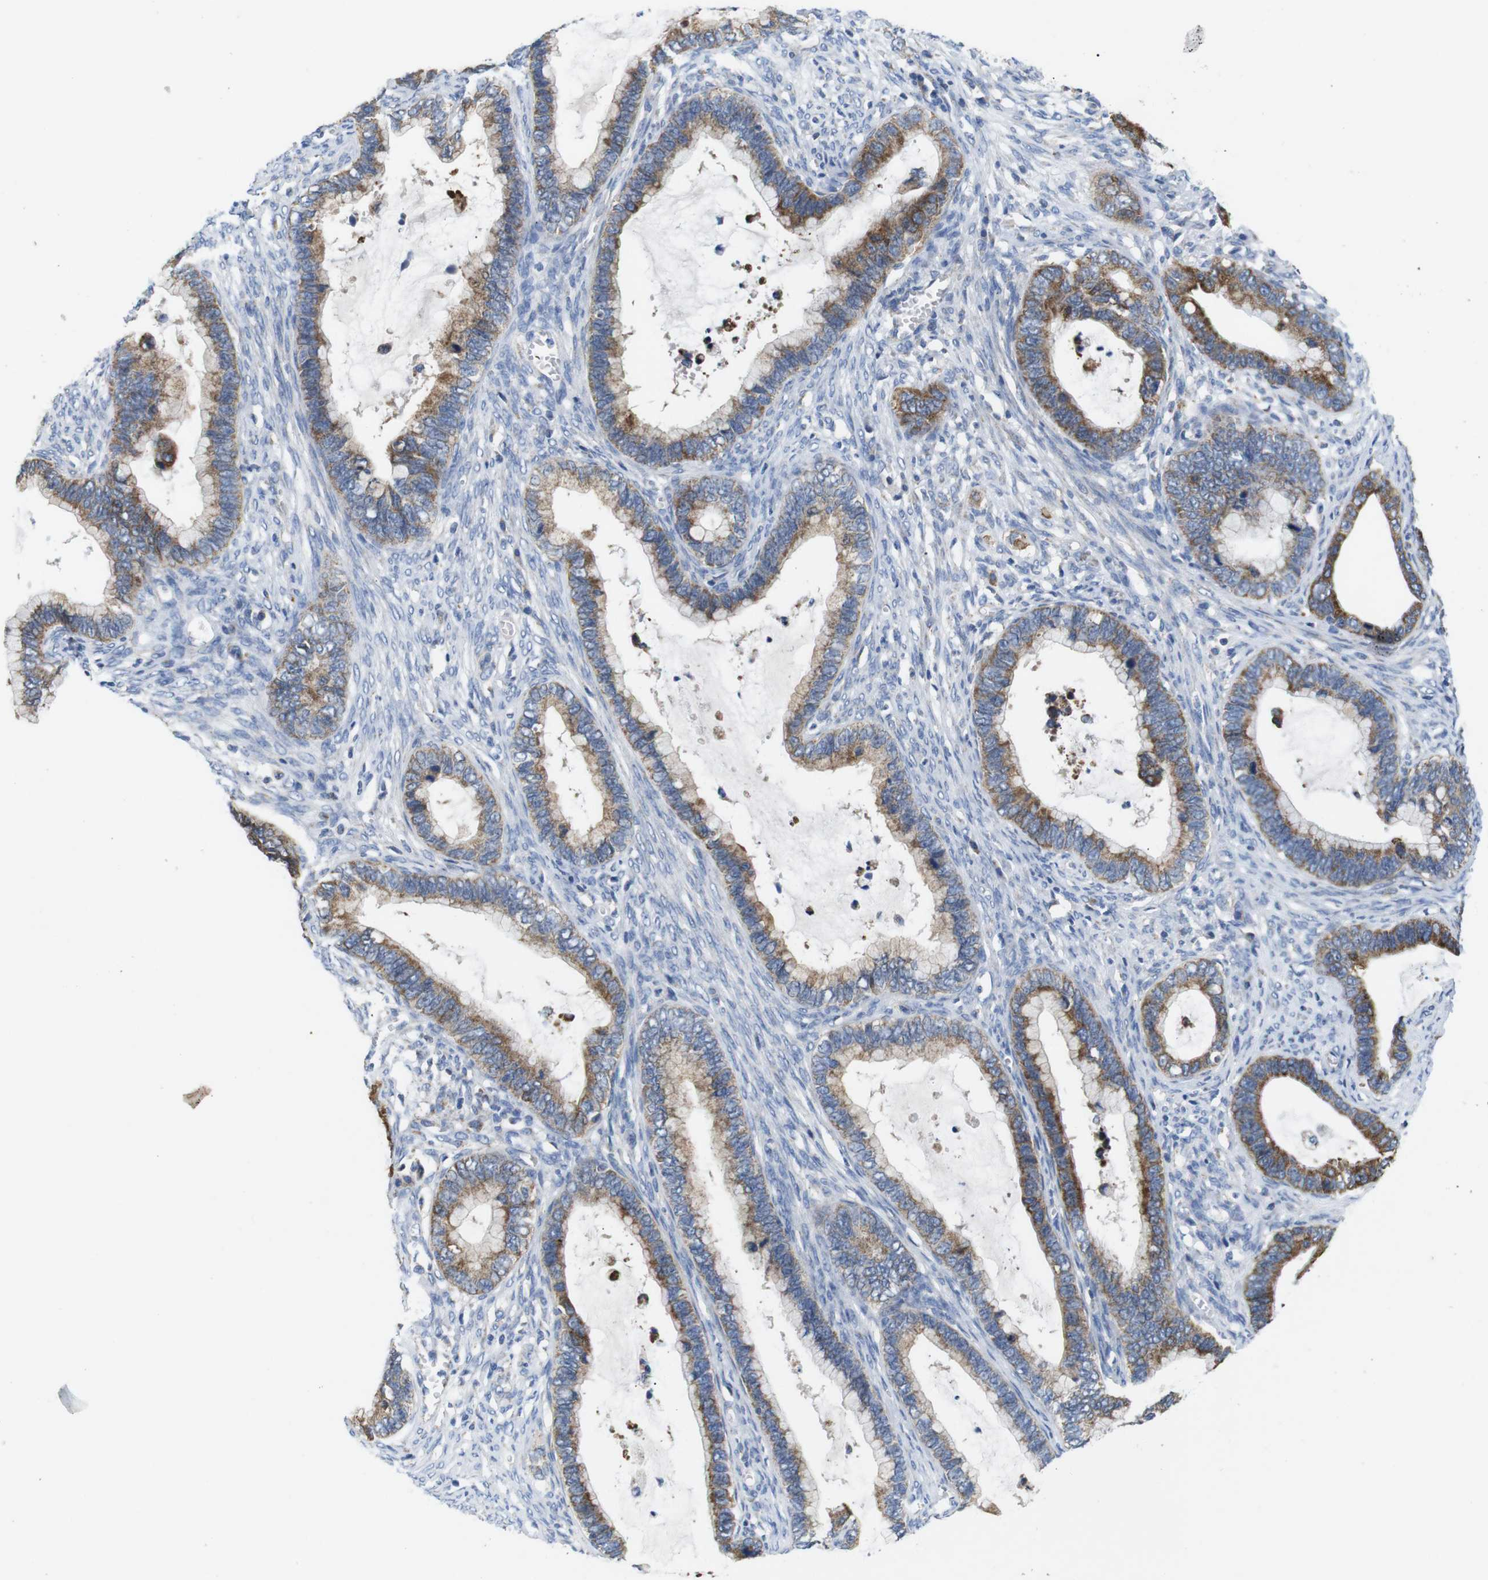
{"staining": {"intensity": "moderate", "quantity": ">75%", "location": "cytoplasmic/membranous"}, "tissue": "cervical cancer", "cell_type": "Tumor cells", "image_type": "cancer", "snomed": [{"axis": "morphology", "description": "Adenocarcinoma, NOS"}, {"axis": "topography", "description": "Cervix"}], "caption": "Human cervical adenocarcinoma stained with a protein marker demonstrates moderate staining in tumor cells.", "gene": "F2RL1", "patient": {"sex": "female", "age": 44}}